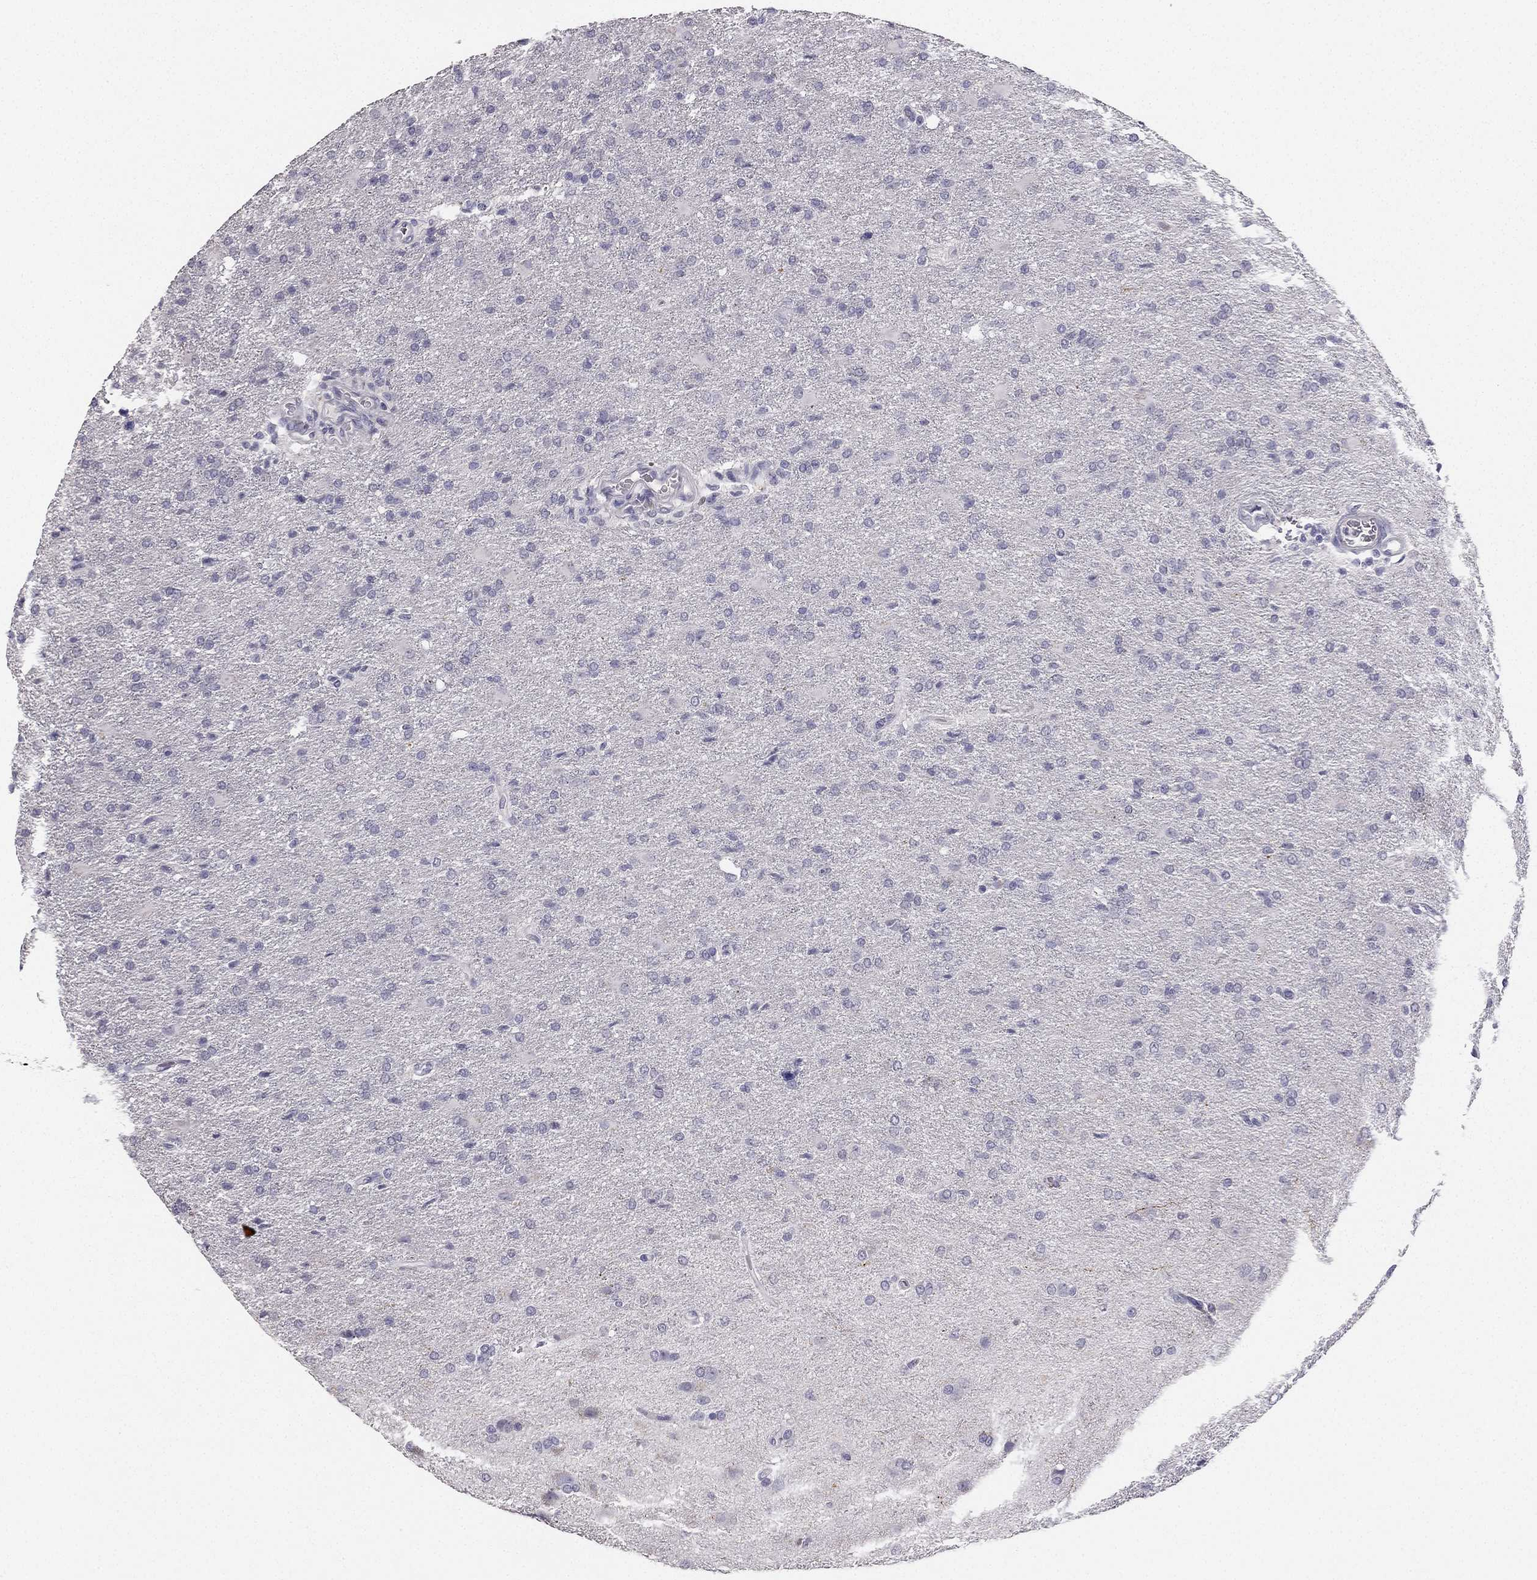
{"staining": {"intensity": "negative", "quantity": "none", "location": "none"}, "tissue": "glioma", "cell_type": "Tumor cells", "image_type": "cancer", "snomed": [{"axis": "morphology", "description": "Glioma, malignant, High grade"}, {"axis": "topography", "description": "Brain"}], "caption": "High-grade glioma (malignant) was stained to show a protein in brown. There is no significant positivity in tumor cells.", "gene": "CALB2", "patient": {"sex": "male", "age": 68}}